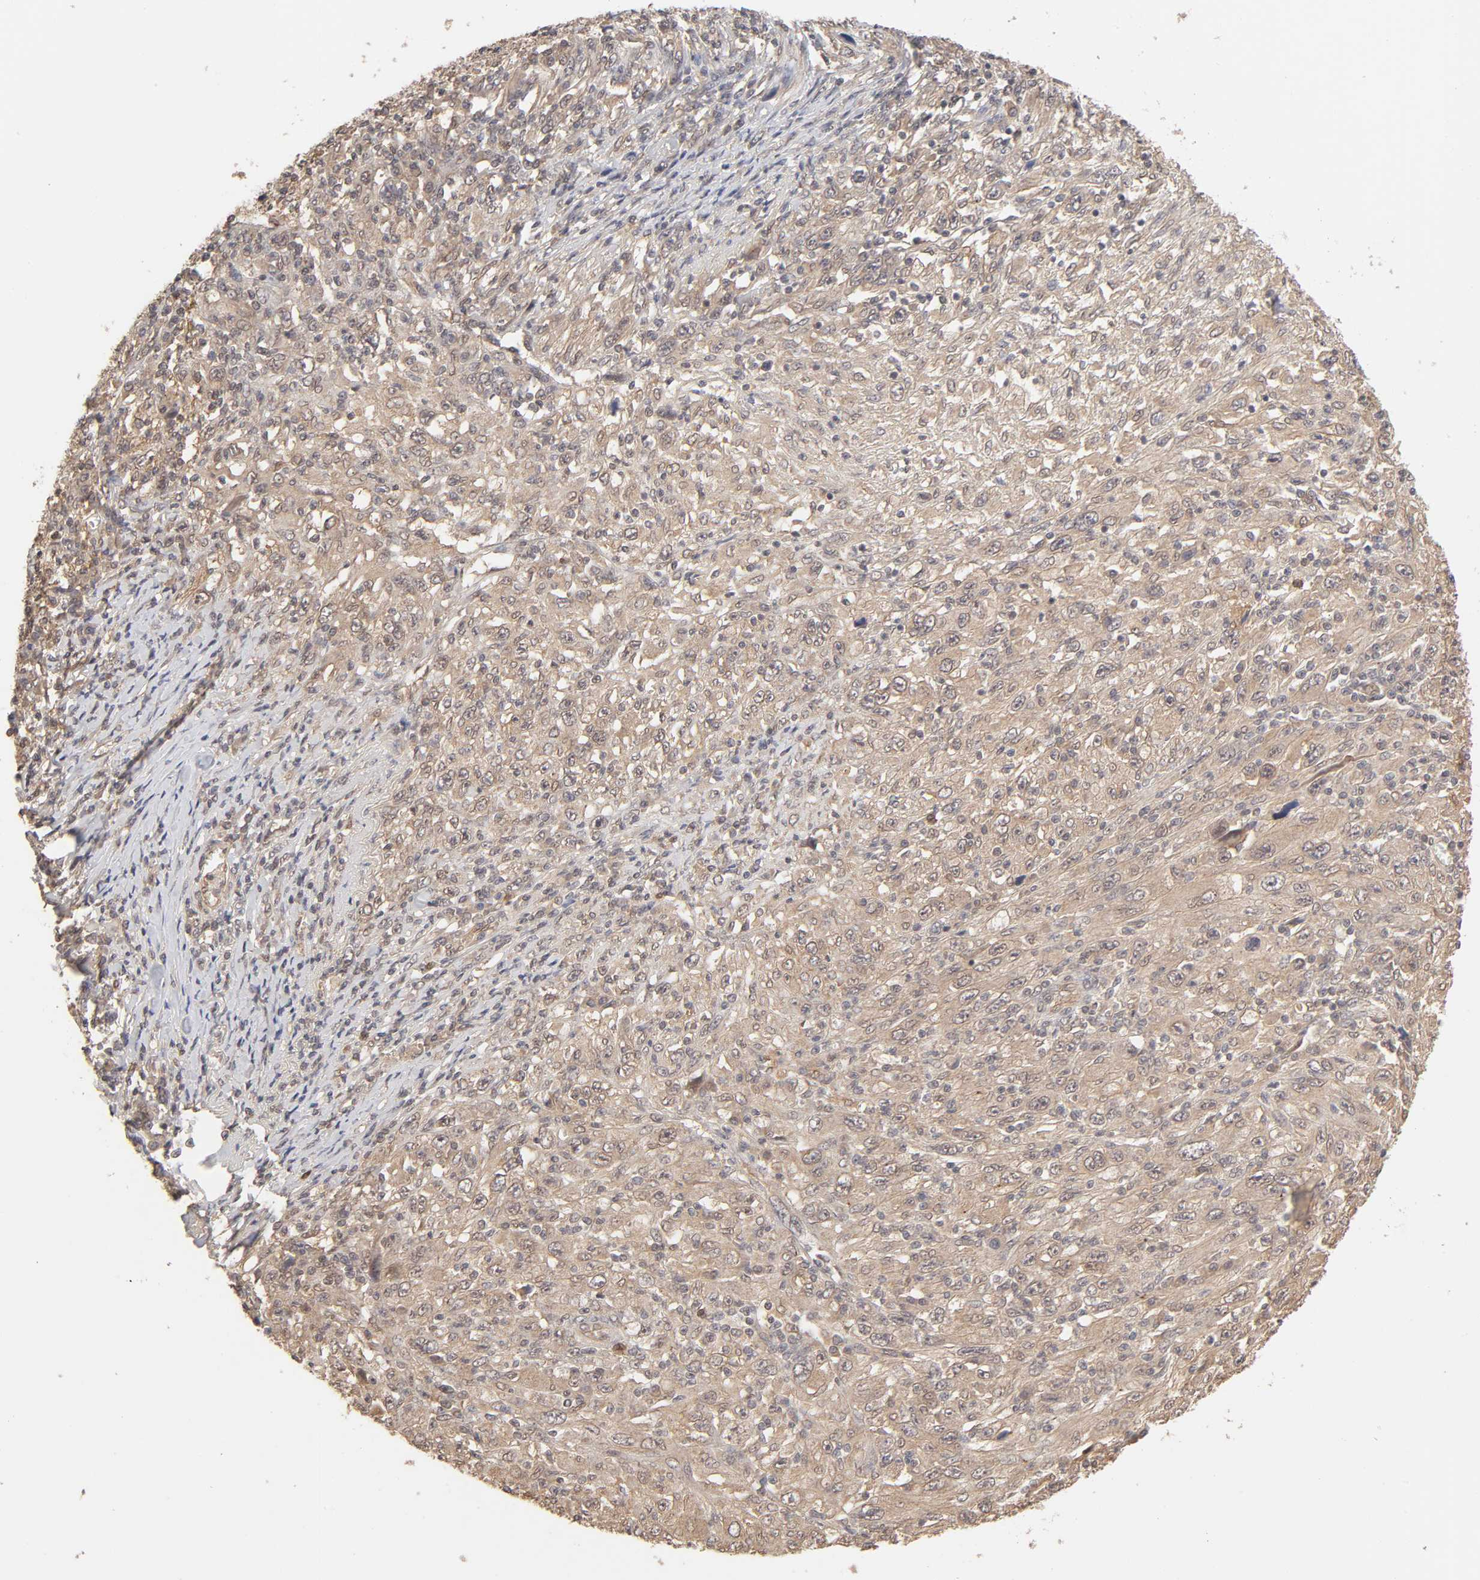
{"staining": {"intensity": "weak", "quantity": ">75%", "location": "cytoplasmic/membranous"}, "tissue": "melanoma", "cell_type": "Tumor cells", "image_type": "cancer", "snomed": [{"axis": "morphology", "description": "Malignant melanoma, Metastatic site"}, {"axis": "topography", "description": "Skin"}], "caption": "Human malignant melanoma (metastatic site) stained with a brown dye displays weak cytoplasmic/membranous positive positivity in about >75% of tumor cells.", "gene": "MAPK1", "patient": {"sex": "female", "age": 56}}